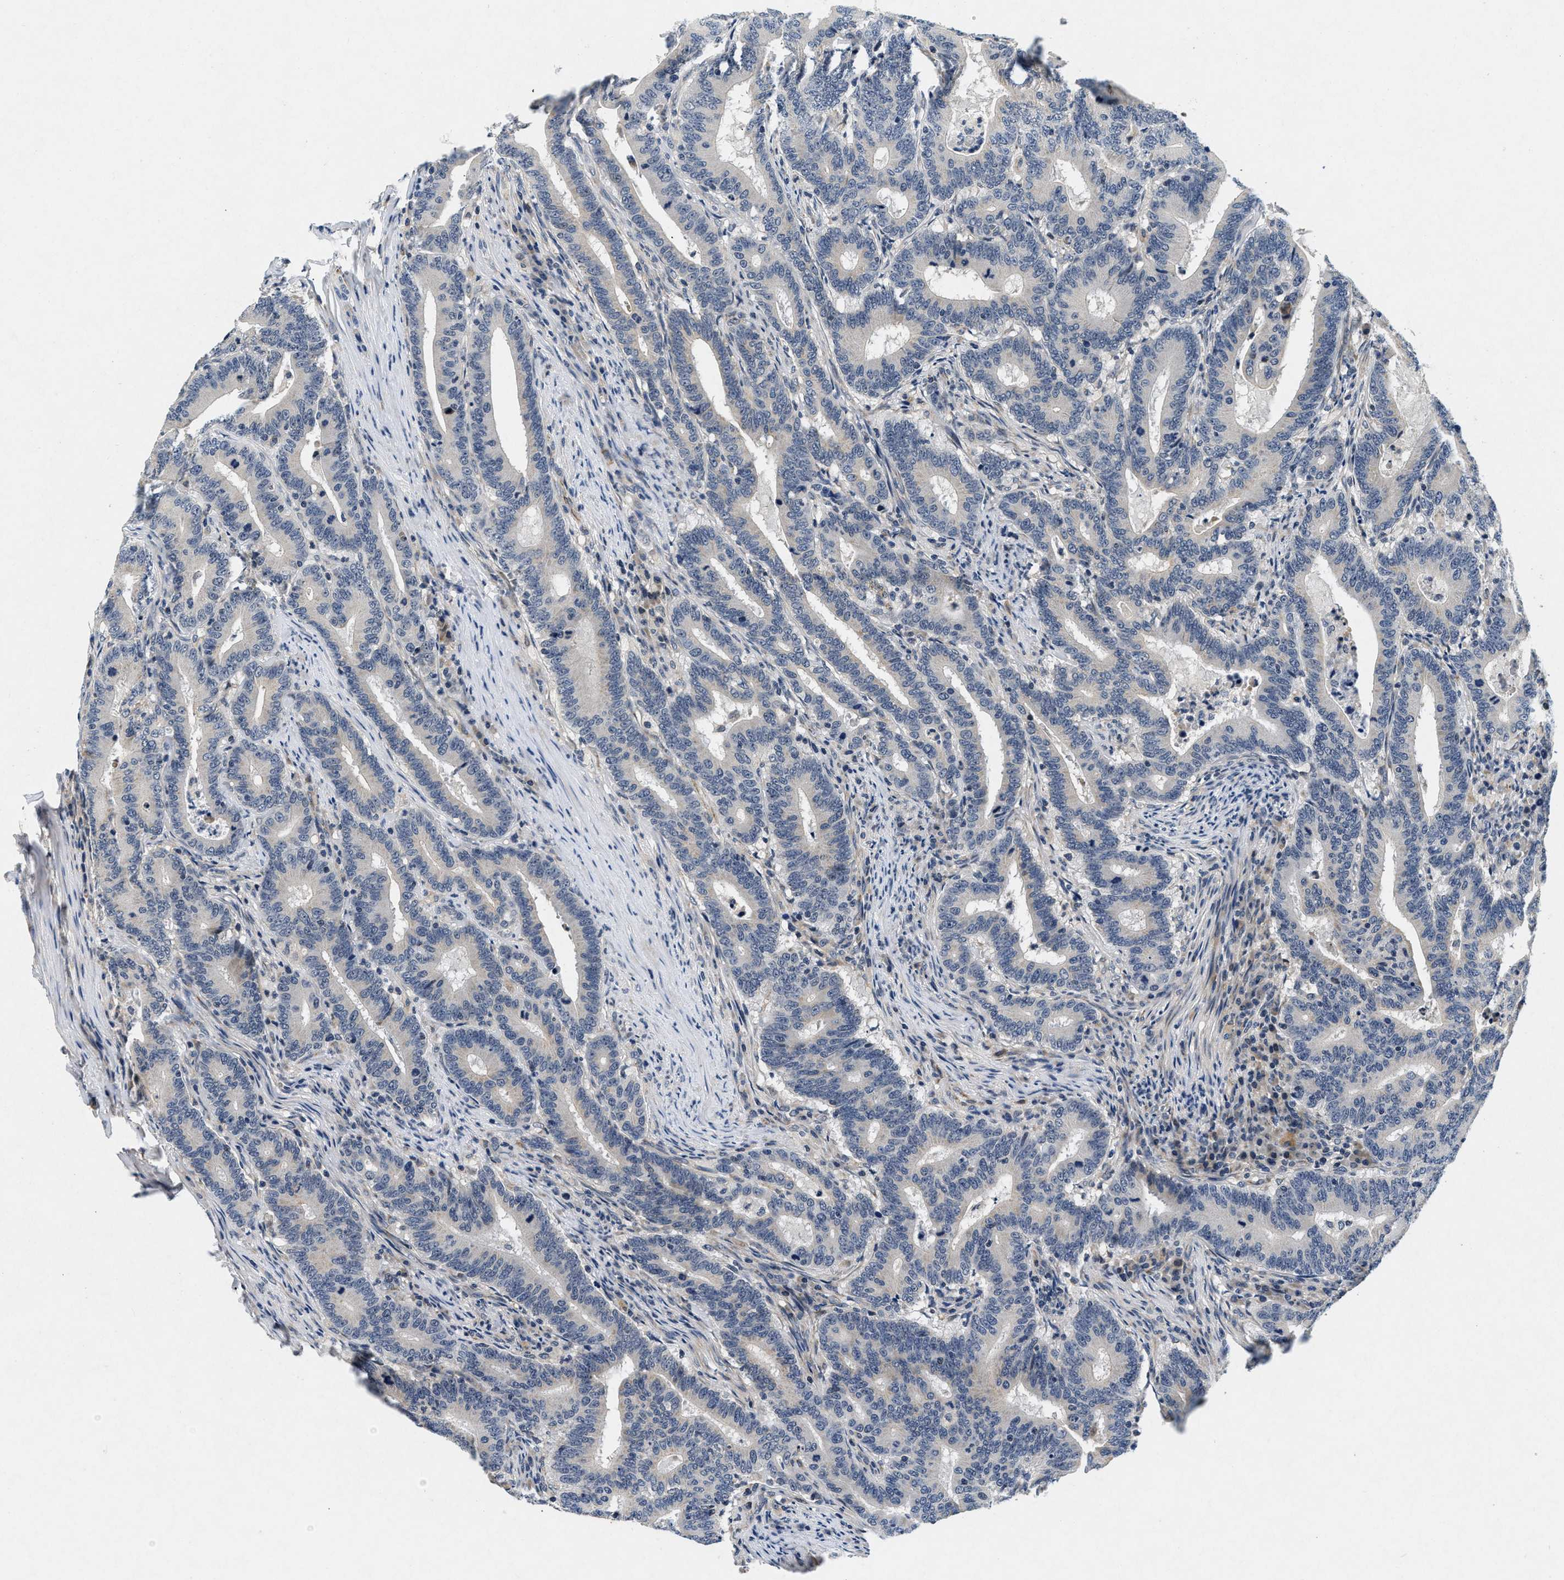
{"staining": {"intensity": "negative", "quantity": "none", "location": "none"}, "tissue": "colorectal cancer", "cell_type": "Tumor cells", "image_type": "cancer", "snomed": [{"axis": "morphology", "description": "Adenocarcinoma, NOS"}, {"axis": "topography", "description": "Colon"}], "caption": "Tumor cells show no significant positivity in colorectal cancer.", "gene": "PDP1", "patient": {"sex": "female", "age": 66}}